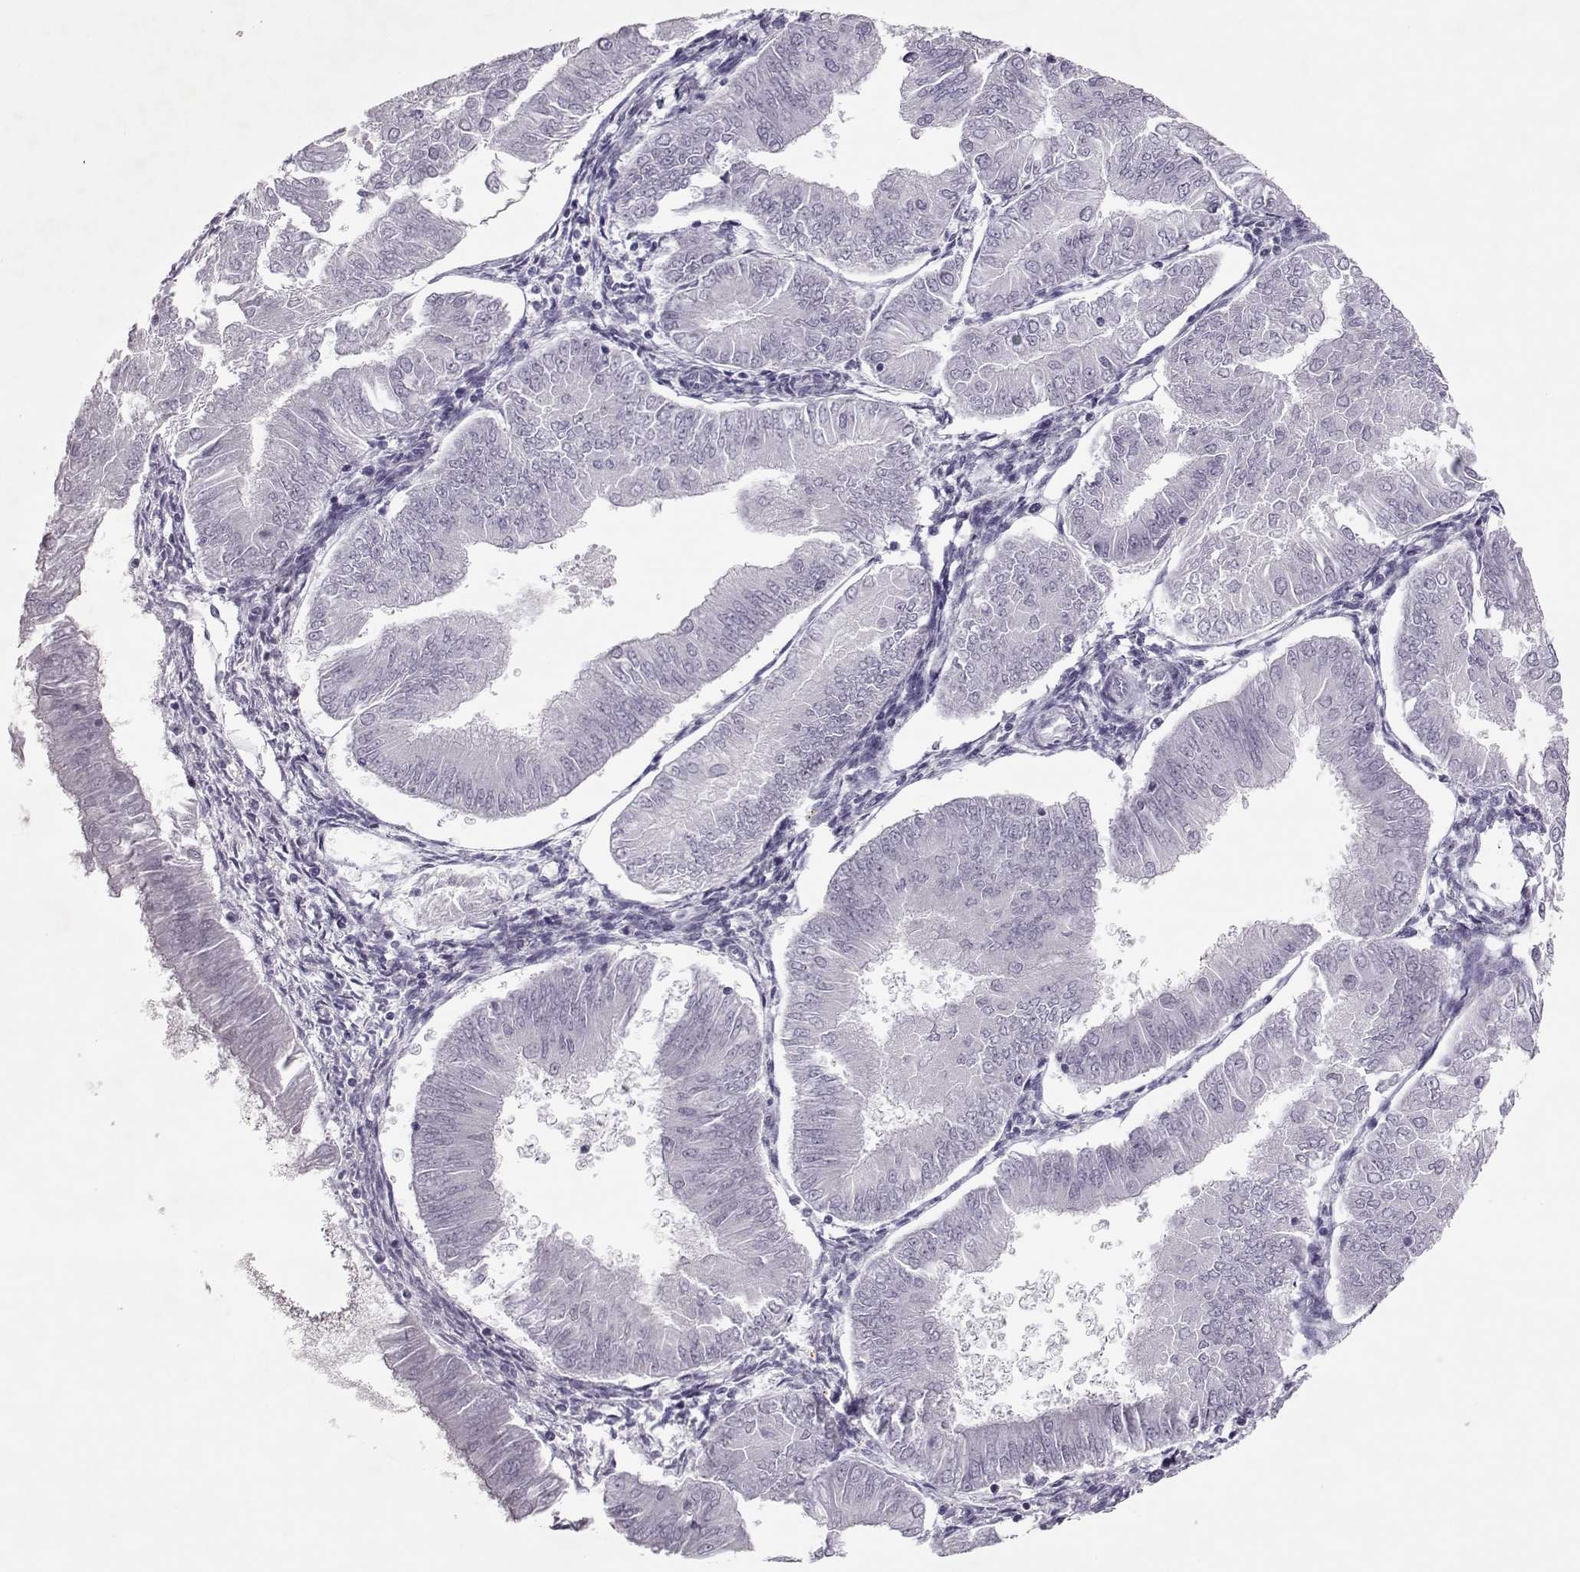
{"staining": {"intensity": "negative", "quantity": "none", "location": "none"}, "tissue": "endometrial cancer", "cell_type": "Tumor cells", "image_type": "cancer", "snomed": [{"axis": "morphology", "description": "Adenocarcinoma, NOS"}, {"axis": "topography", "description": "Endometrium"}], "caption": "Photomicrograph shows no protein staining in tumor cells of endometrial cancer tissue.", "gene": "SGO1", "patient": {"sex": "female", "age": 53}}